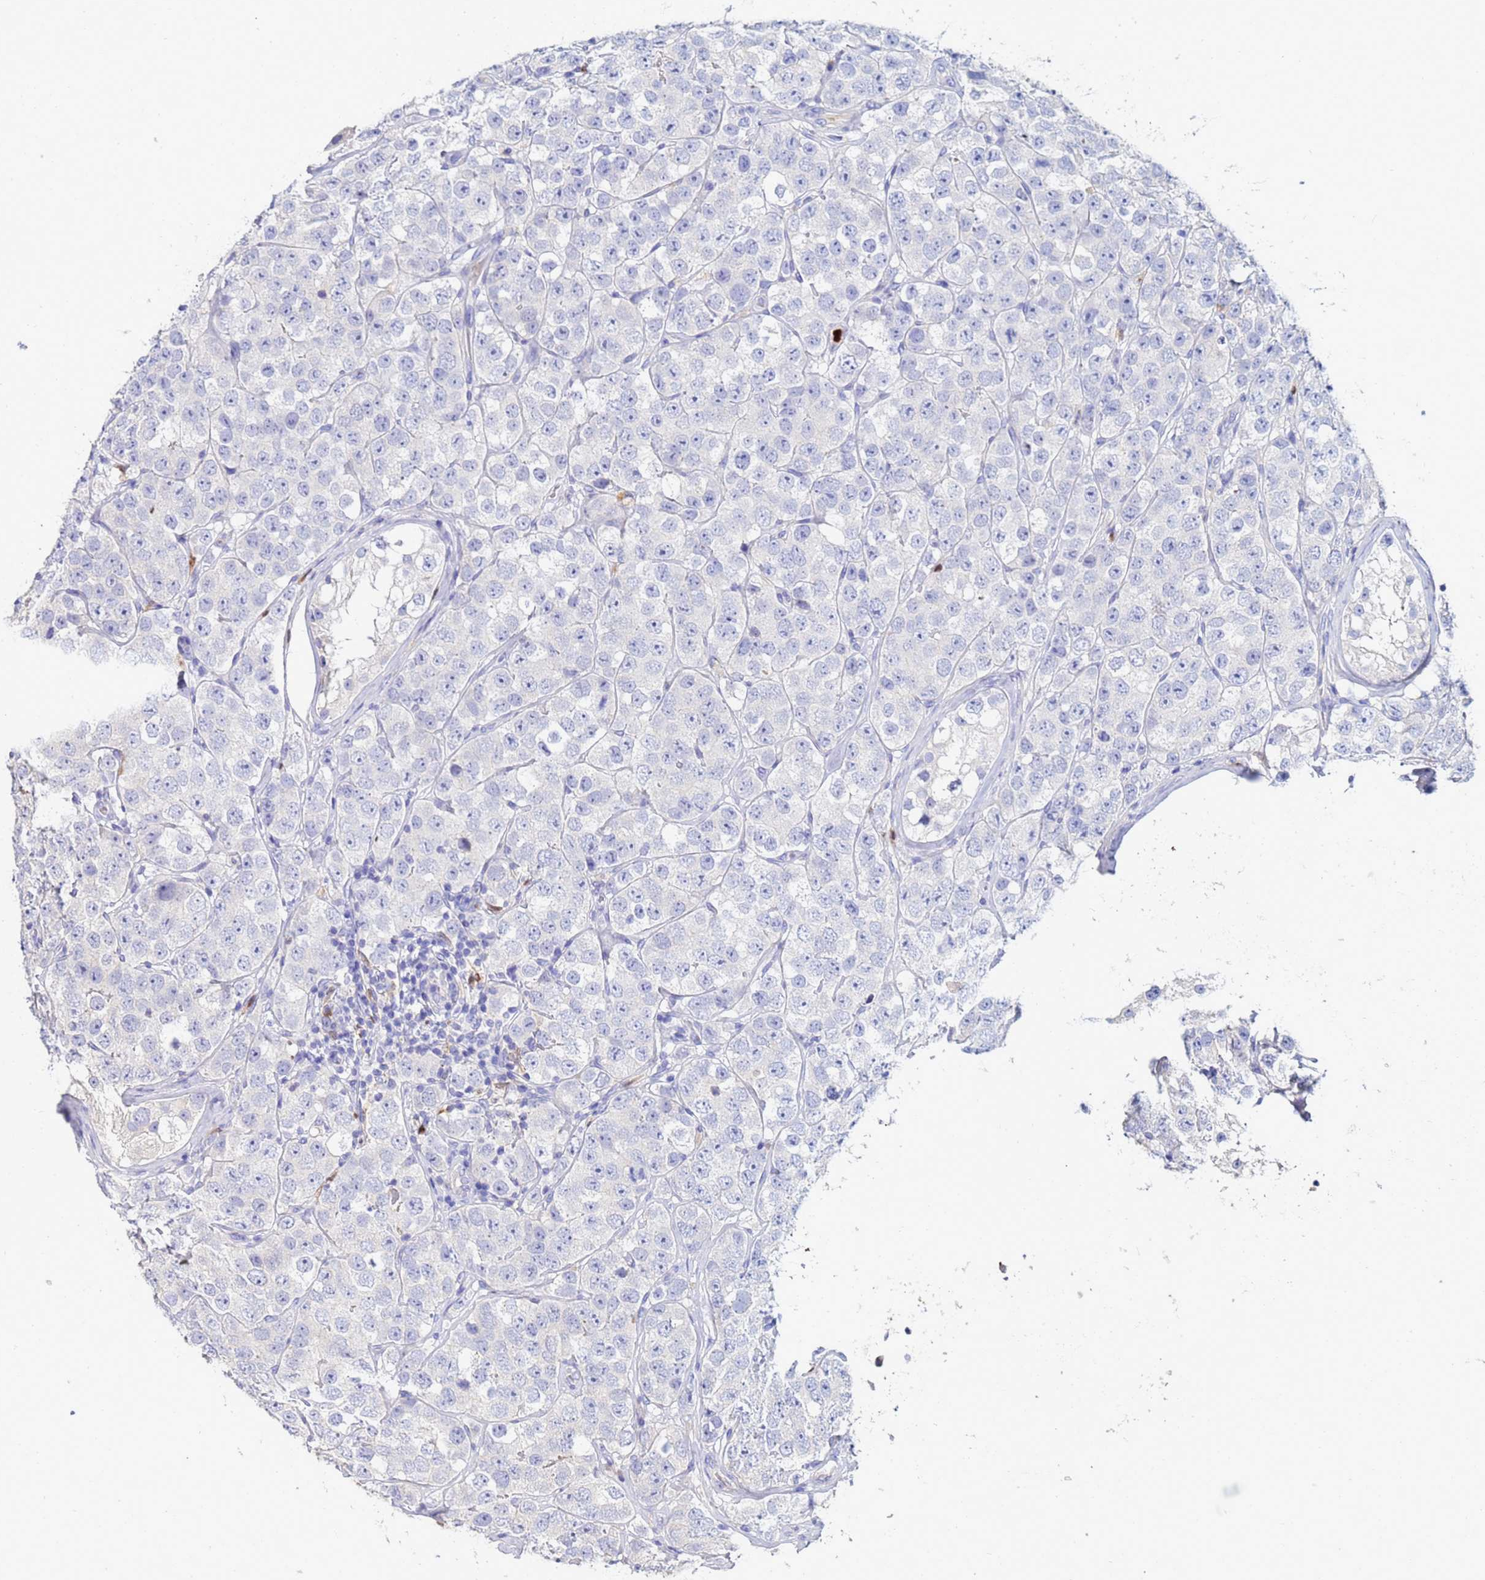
{"staining": {"intensity": "negative", "quantity": "none", "location": "none"}, "tissue": "testis cancer", "cell_type": "Tumor cells", "image_type": "cancer", "snomed": [{"axis": "morphology", "description": "Seminoma, NOS"}, {"axis": "topography", "description": "Testis"}], "caption": "Tumor cells show no significant protein staining in testis cancer (seminoma).", "gene": "TUBAL3", "patient": {"sex": "male", "age": 28}}